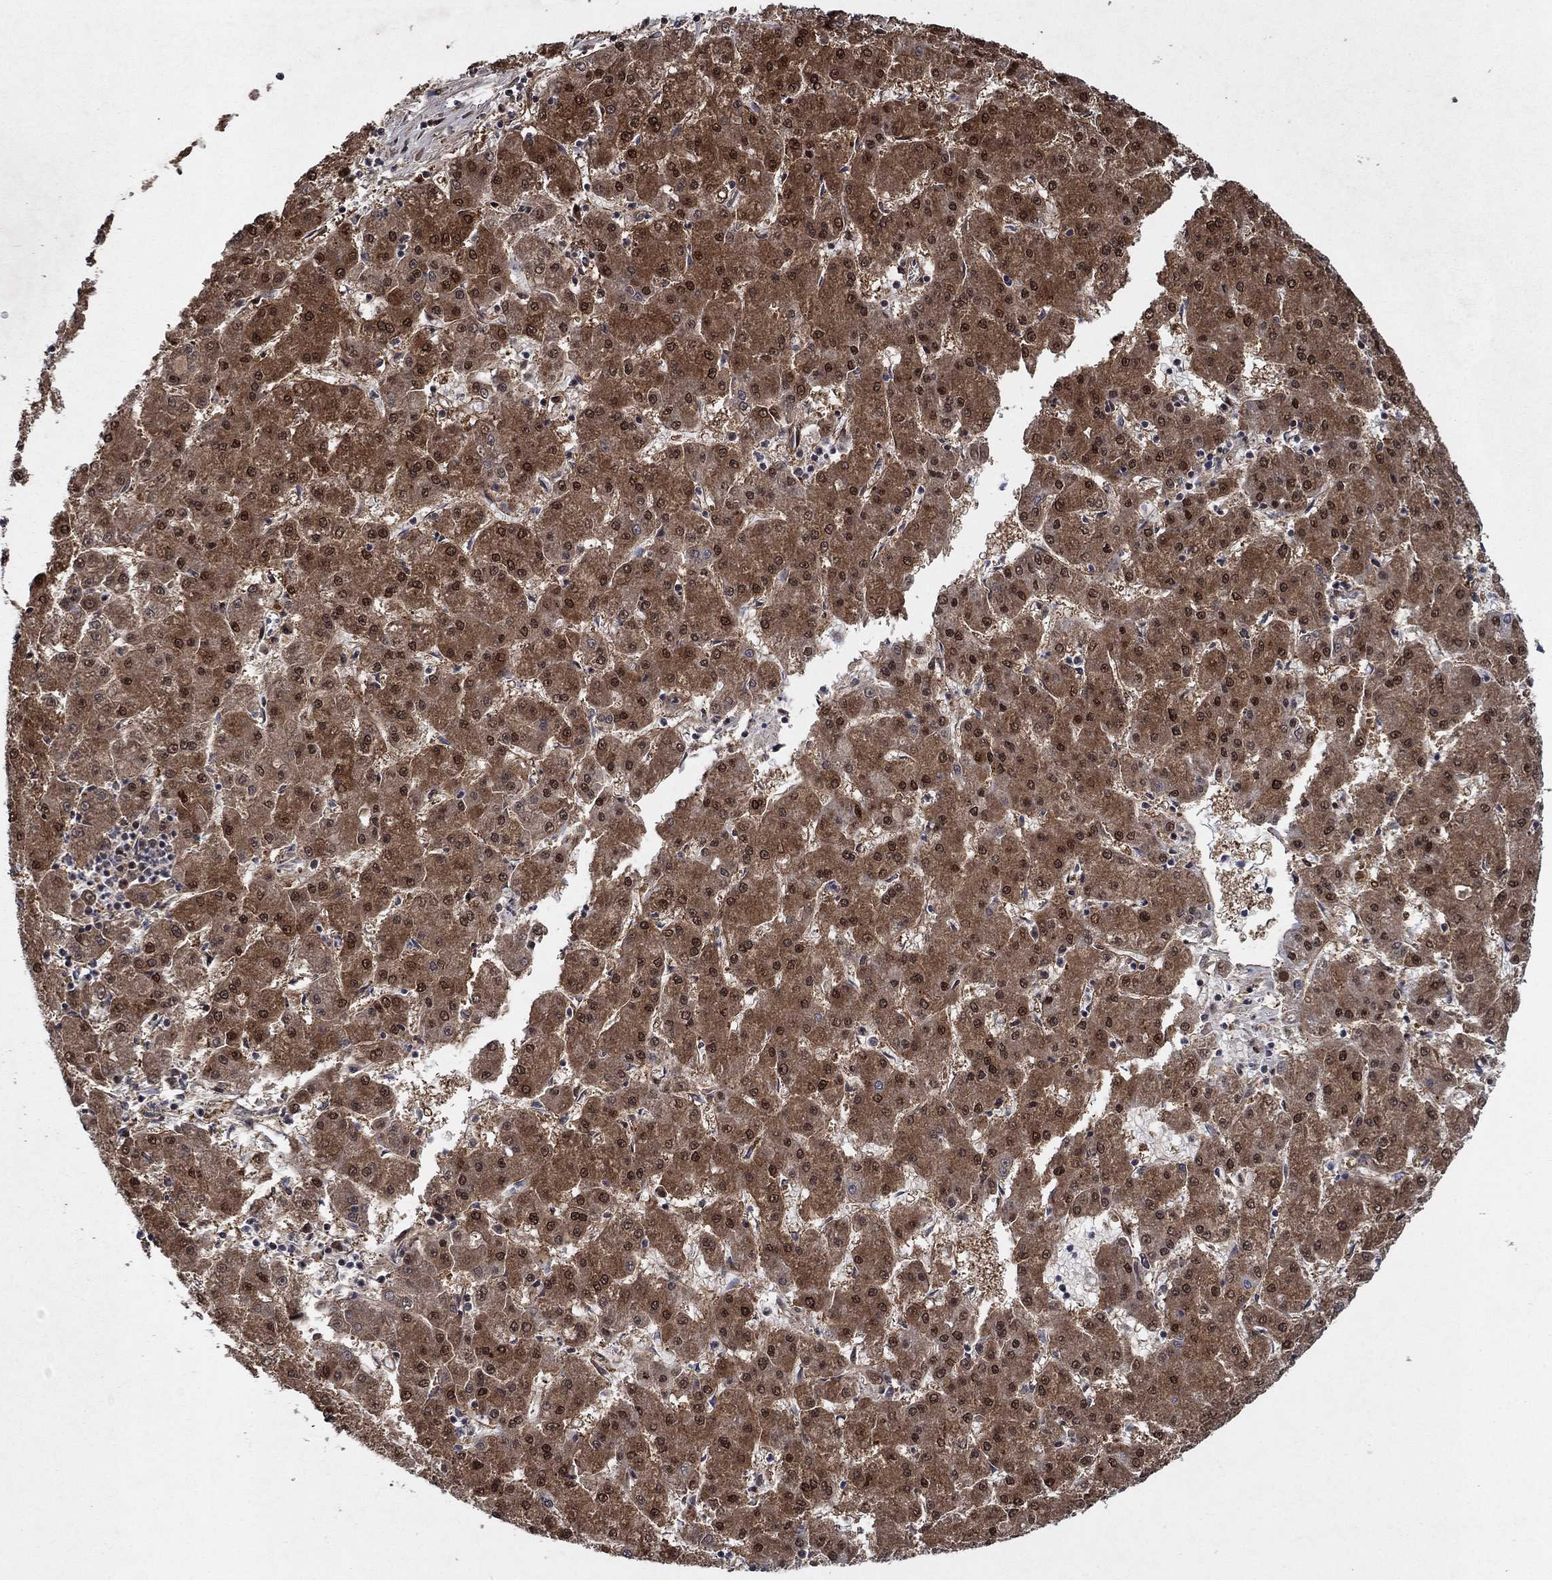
{"staining": {"intensity": "strong", "quantity": "25%-75%", "location": "cytoplasmic/membranous,nuclear"}, "tissue": "liver cancer", "cell_type": "Tumor cells", "image_type": "cancer", "snomed": [{"axis": "morphology", "description": "Carcinoma, Hepatocellular, NOS"}, {"axis": "topography", "description": "Liver"}], "caption": "Liver hepatocellular carcinoma stained for a protein (brown) displays strong cytoplasmic/membranous and nuclear positive positivity in about 25%-75% of tumor cells.", "gene": "PRICKLE4", "patient": {"sex": "male", "age": 73}}